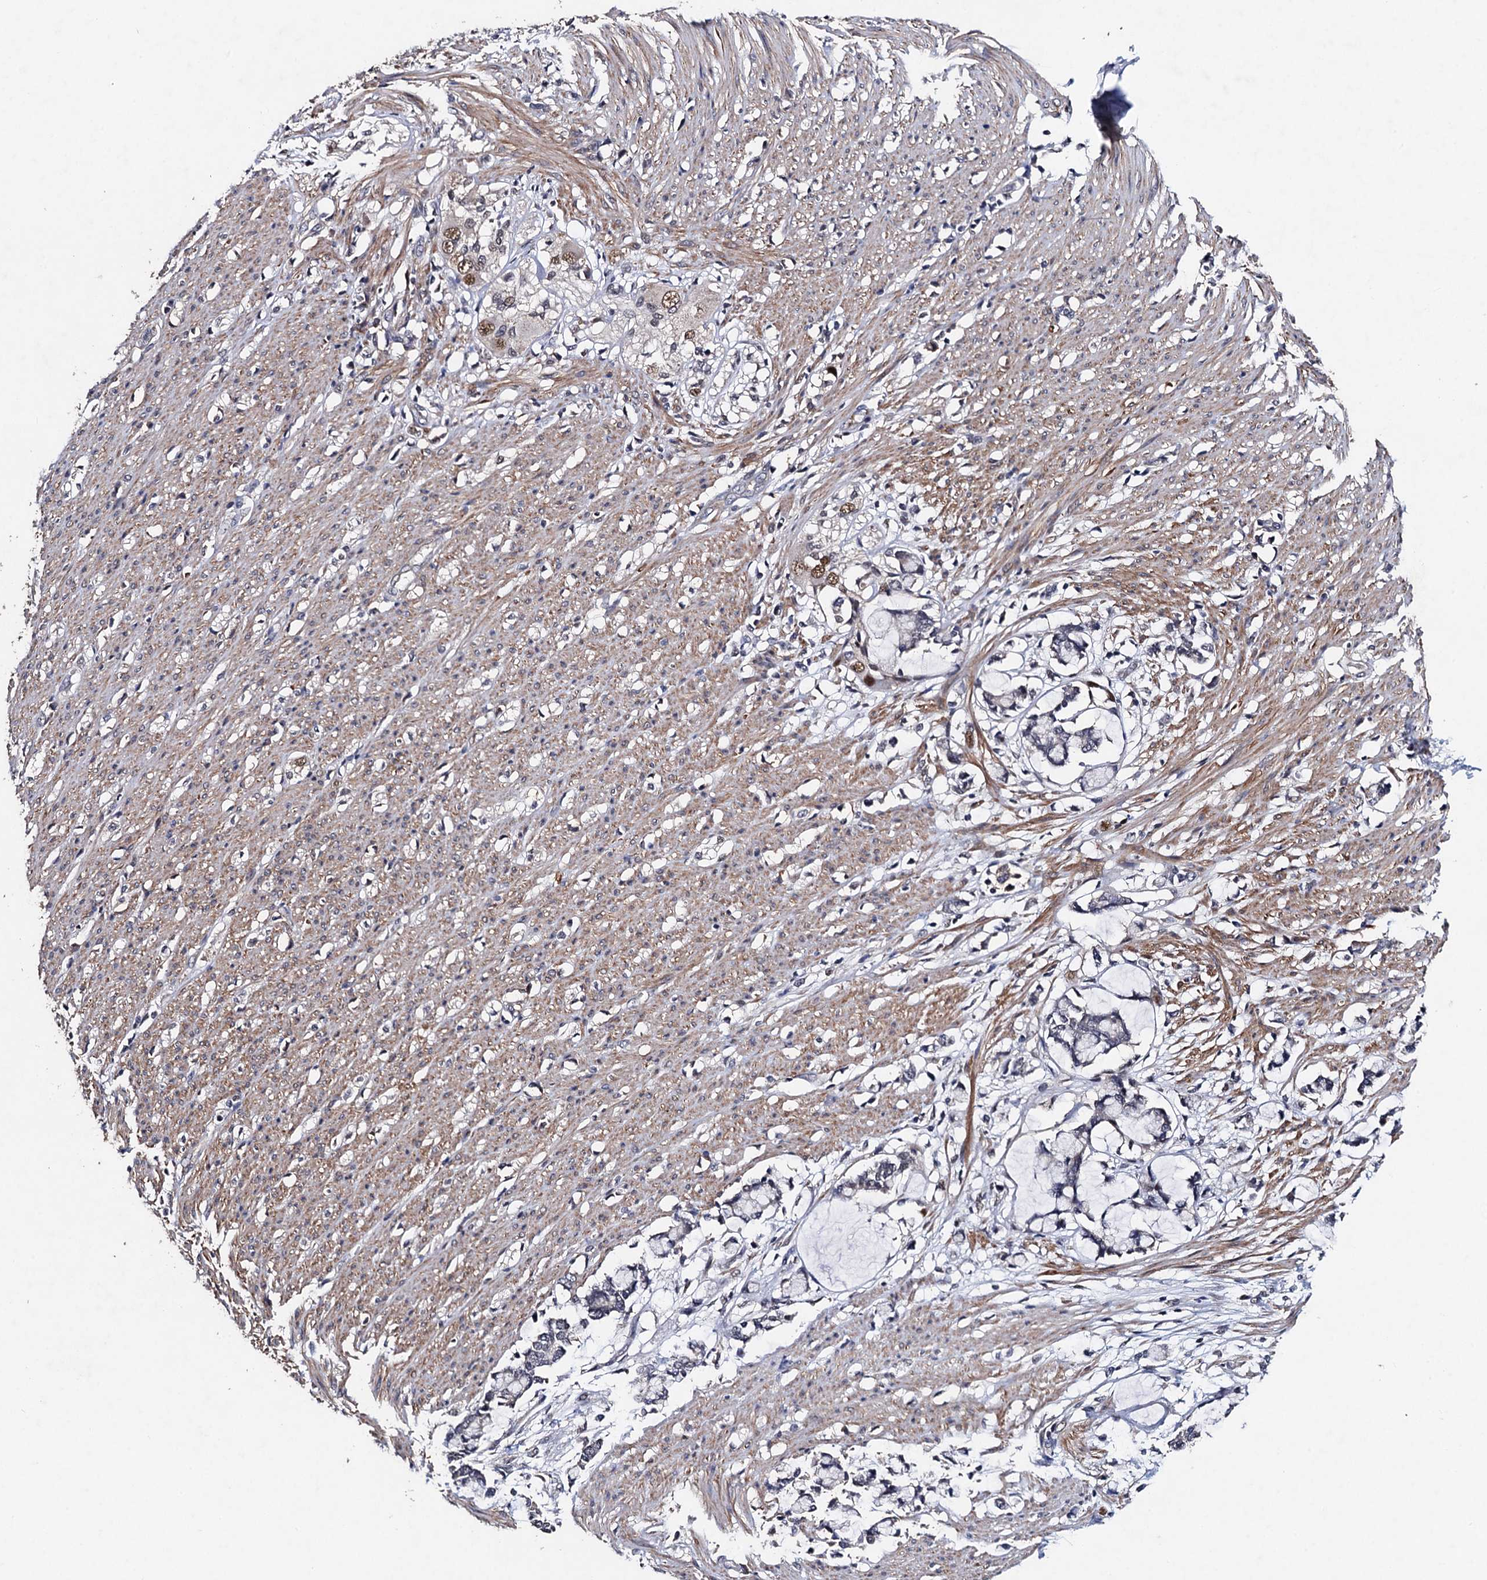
{"staining": {"intensity": "moderate", "quantity": ">75%", "location": "cytoplasmic/membranous"}, "tissue": "smooth muscle", "cell_type": "Smooth muscle cells", "image_type": "normal", "snomed": [{"axis": "morphology", "description": "Normal tissue, NOS"}, {"axis": "morphology", "description": "Adenocarcinoma, NOS"}, {"axis": "topography", "description": "Colon"}, {"axis": "topography", "description": "Peripheral nerve tissue"}], "caption": "Immunohistochemistry of normal smooth muscle exhibits medium levels of moderate cytoplasmic/membranous staining in about >75% of smooth muscle cells. (IHC, brightfield microscopy, high magnification).", "gene": "PPTC7", "patient": {"sex": "male", "age": 14}}